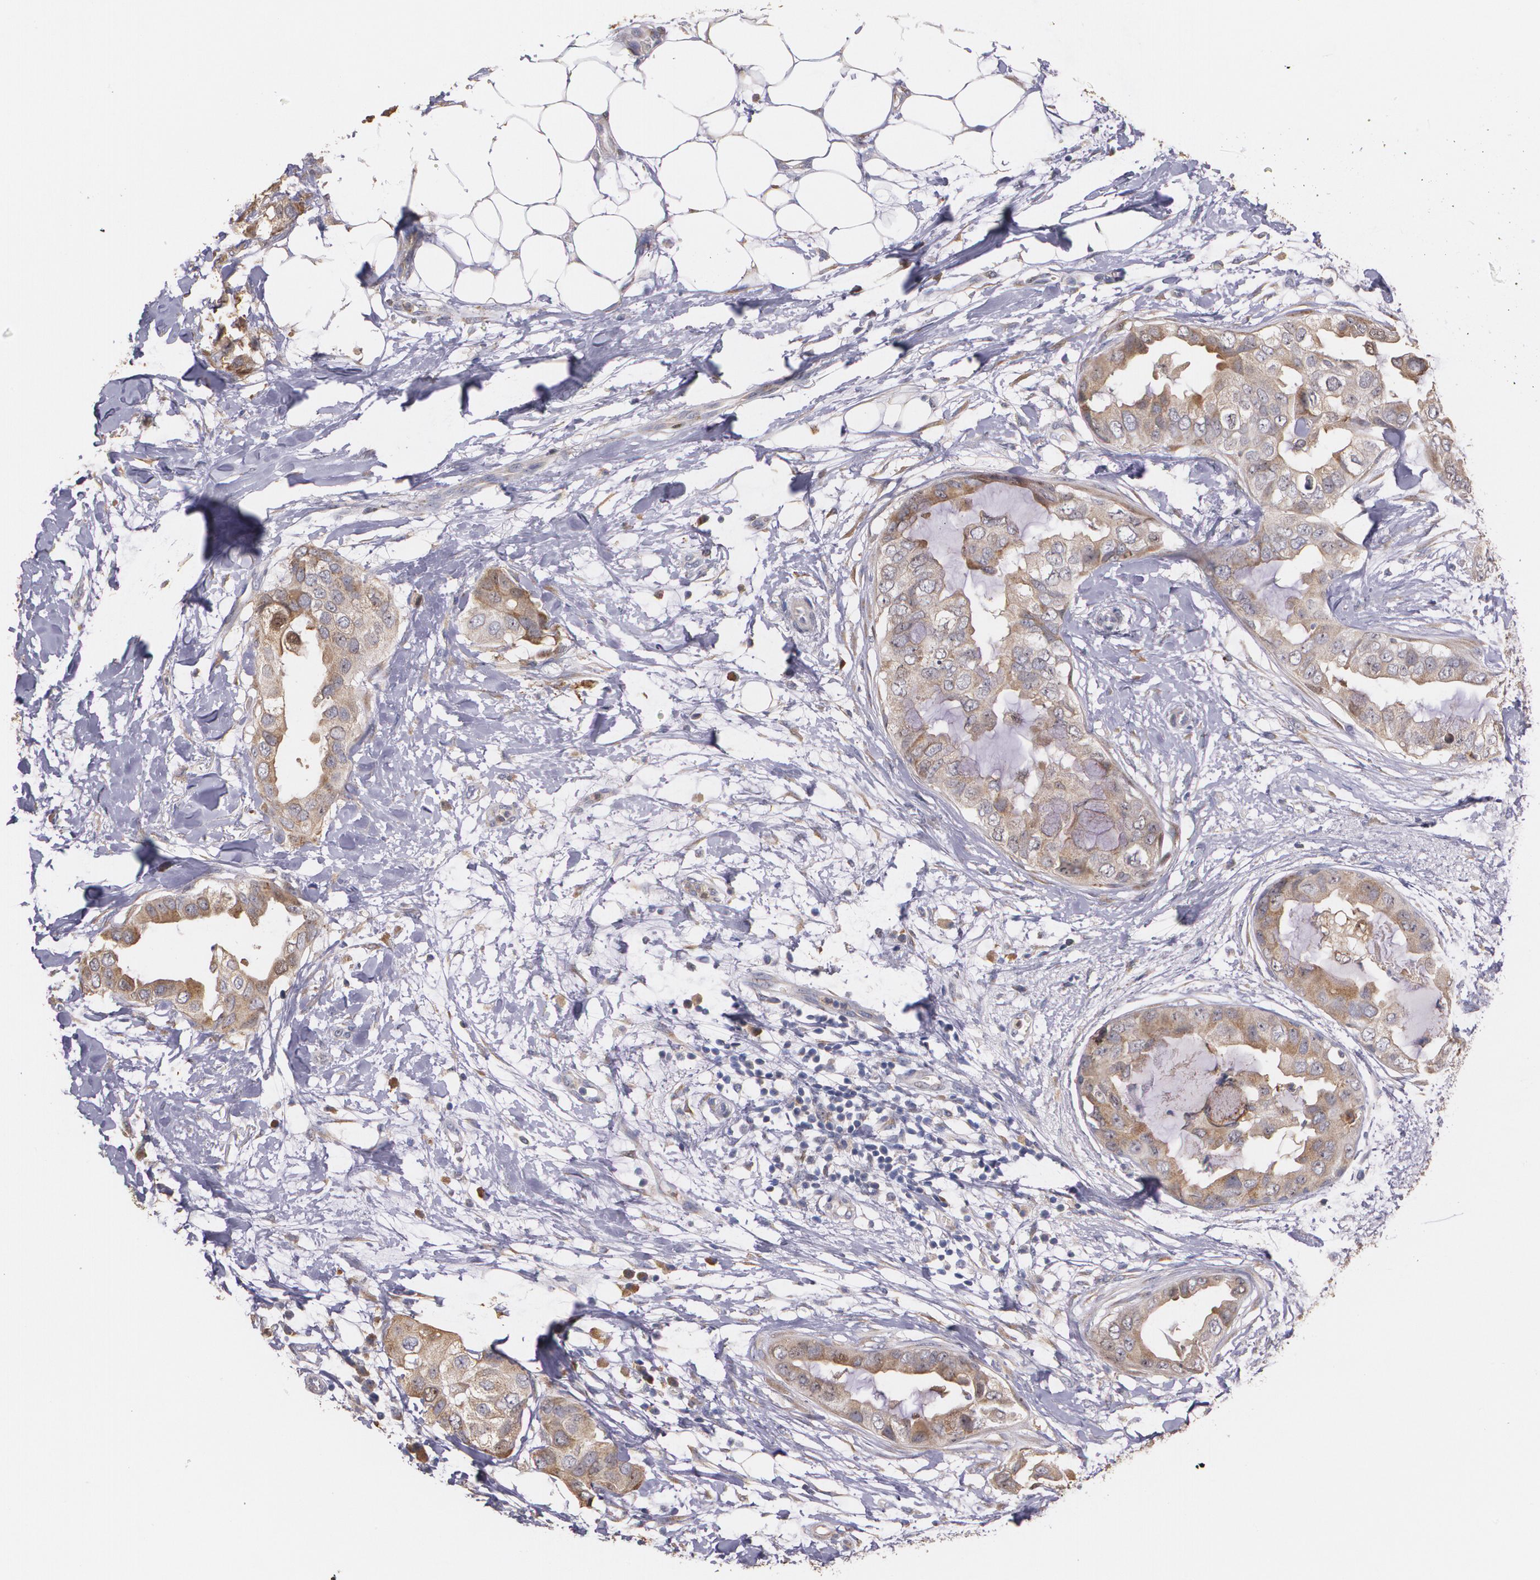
{"staining": {"intensity": "moderate", "quantity": ">75%", "location": "cytoplasmic/membranous"}, "tissue": "breast cancer", "cell_type": "Tumor cells", "image_type": "cancer", "snomed": [{"axis": "morphology", "description": "Duct carcinoma"}, {"axis": "topography", "description": "Breast"}], "caption": "About >75% of tumor cells in breast intraductal carcinoma reveal moderate cytoplasmic/membranous protein expression as visualized by brown immunohistochemical staining.", "gene": "ATF3", "patient": {"sex": "female", "age": 40}}